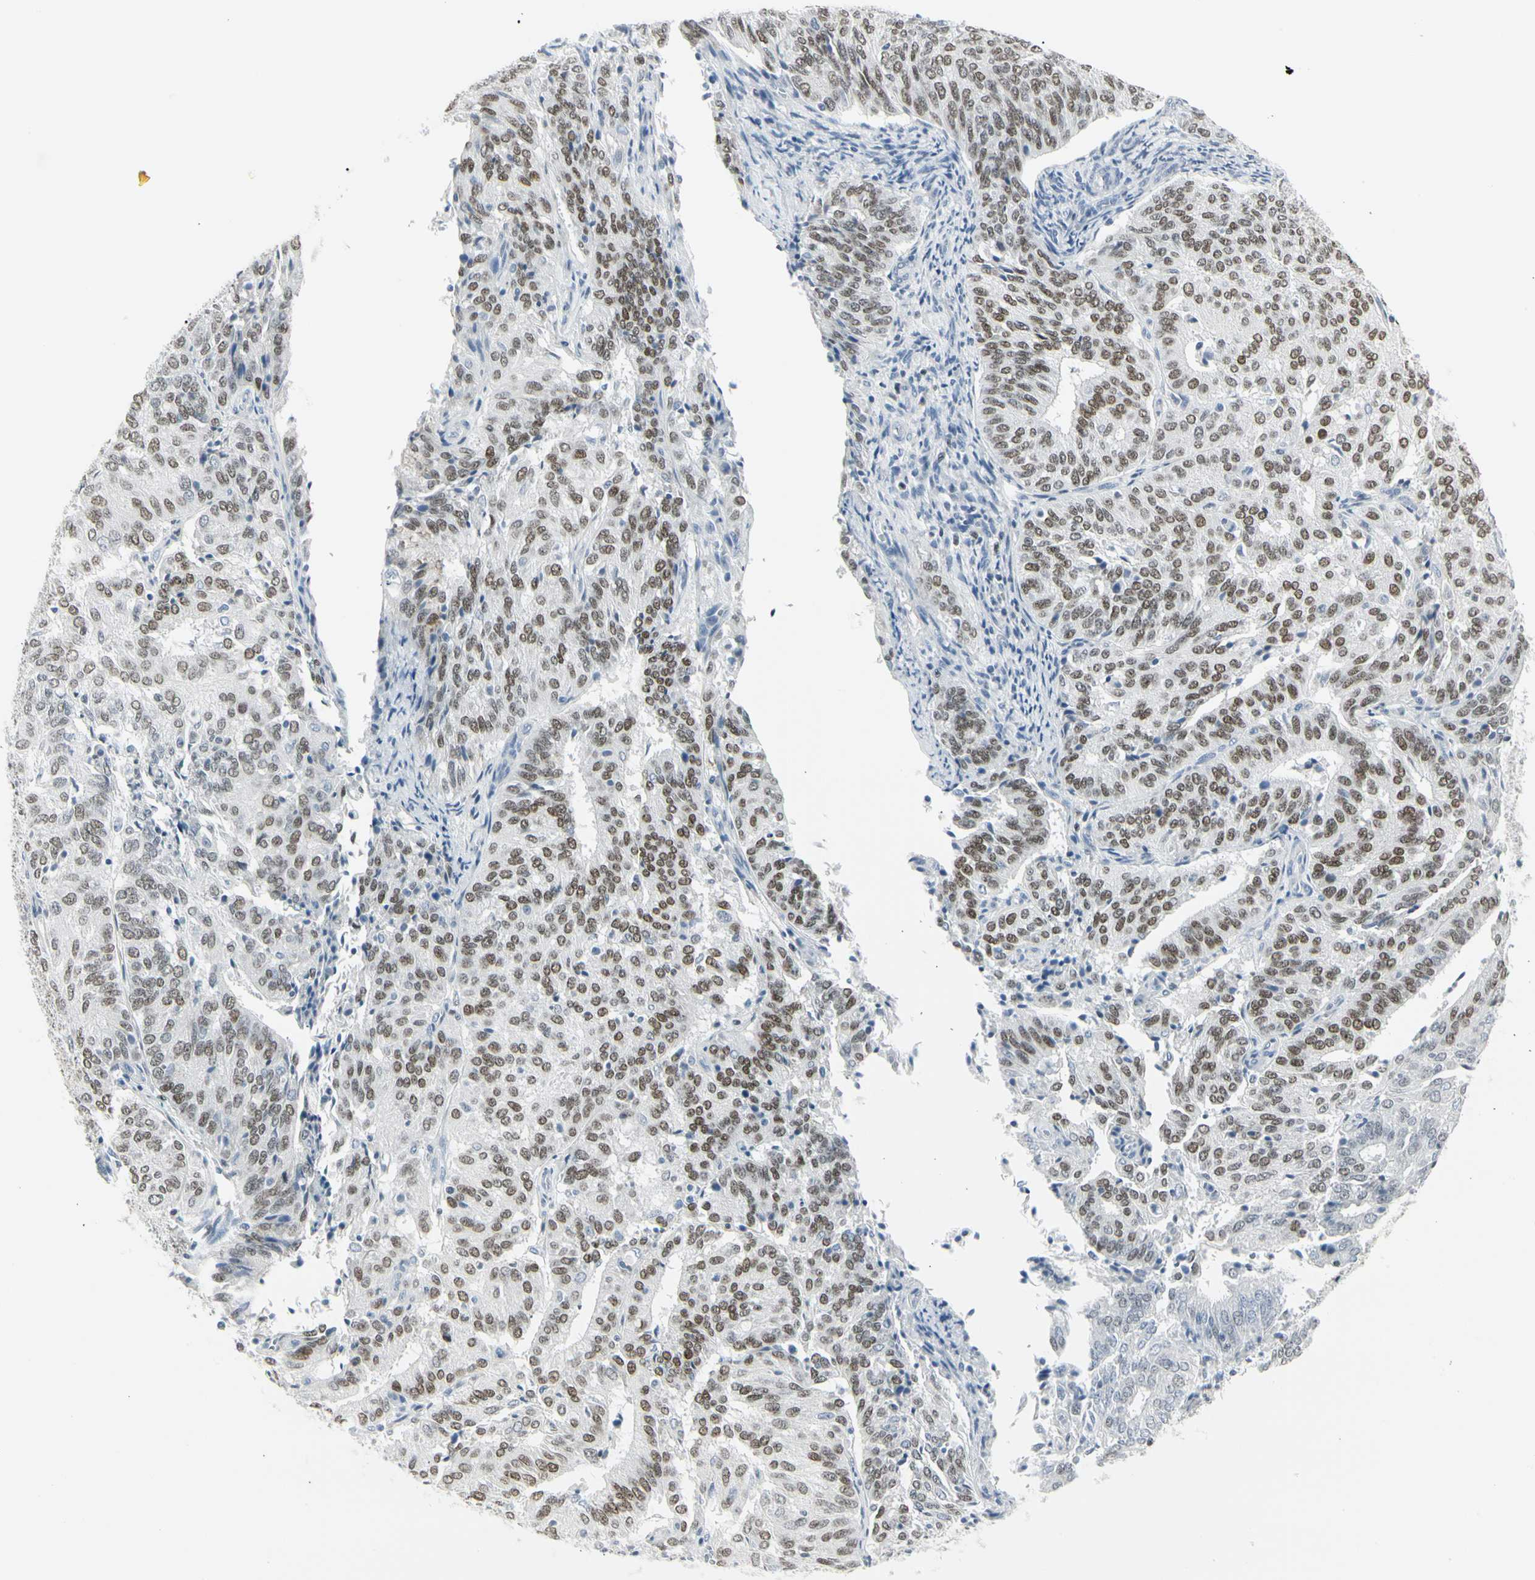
{"staining": {"intensity": "moderate", "quantity": ">75%", "location": "nuclear"}, "tissue": "endometrial cancer", "cell_type": "Tumor cells", "image_type": "cancer", "snomed": [{"axis": "morphology", "description": "Adenocarcinoma, NOS"}, {"axis": "topography", "description": "Uterus"}], "caption": "Moderate nuclear protein staining is identified in approximately >75% of tumor cells in endometrial cancer (adenocarcinoma). The staining was performed using DAB to visualize the protein expression in brown, while the nuclei were stained in blue with hematoxylin (Magnification: 20x).", "gene": "ZBTB7B", "patient": {"sex": "female", "age": 60}}